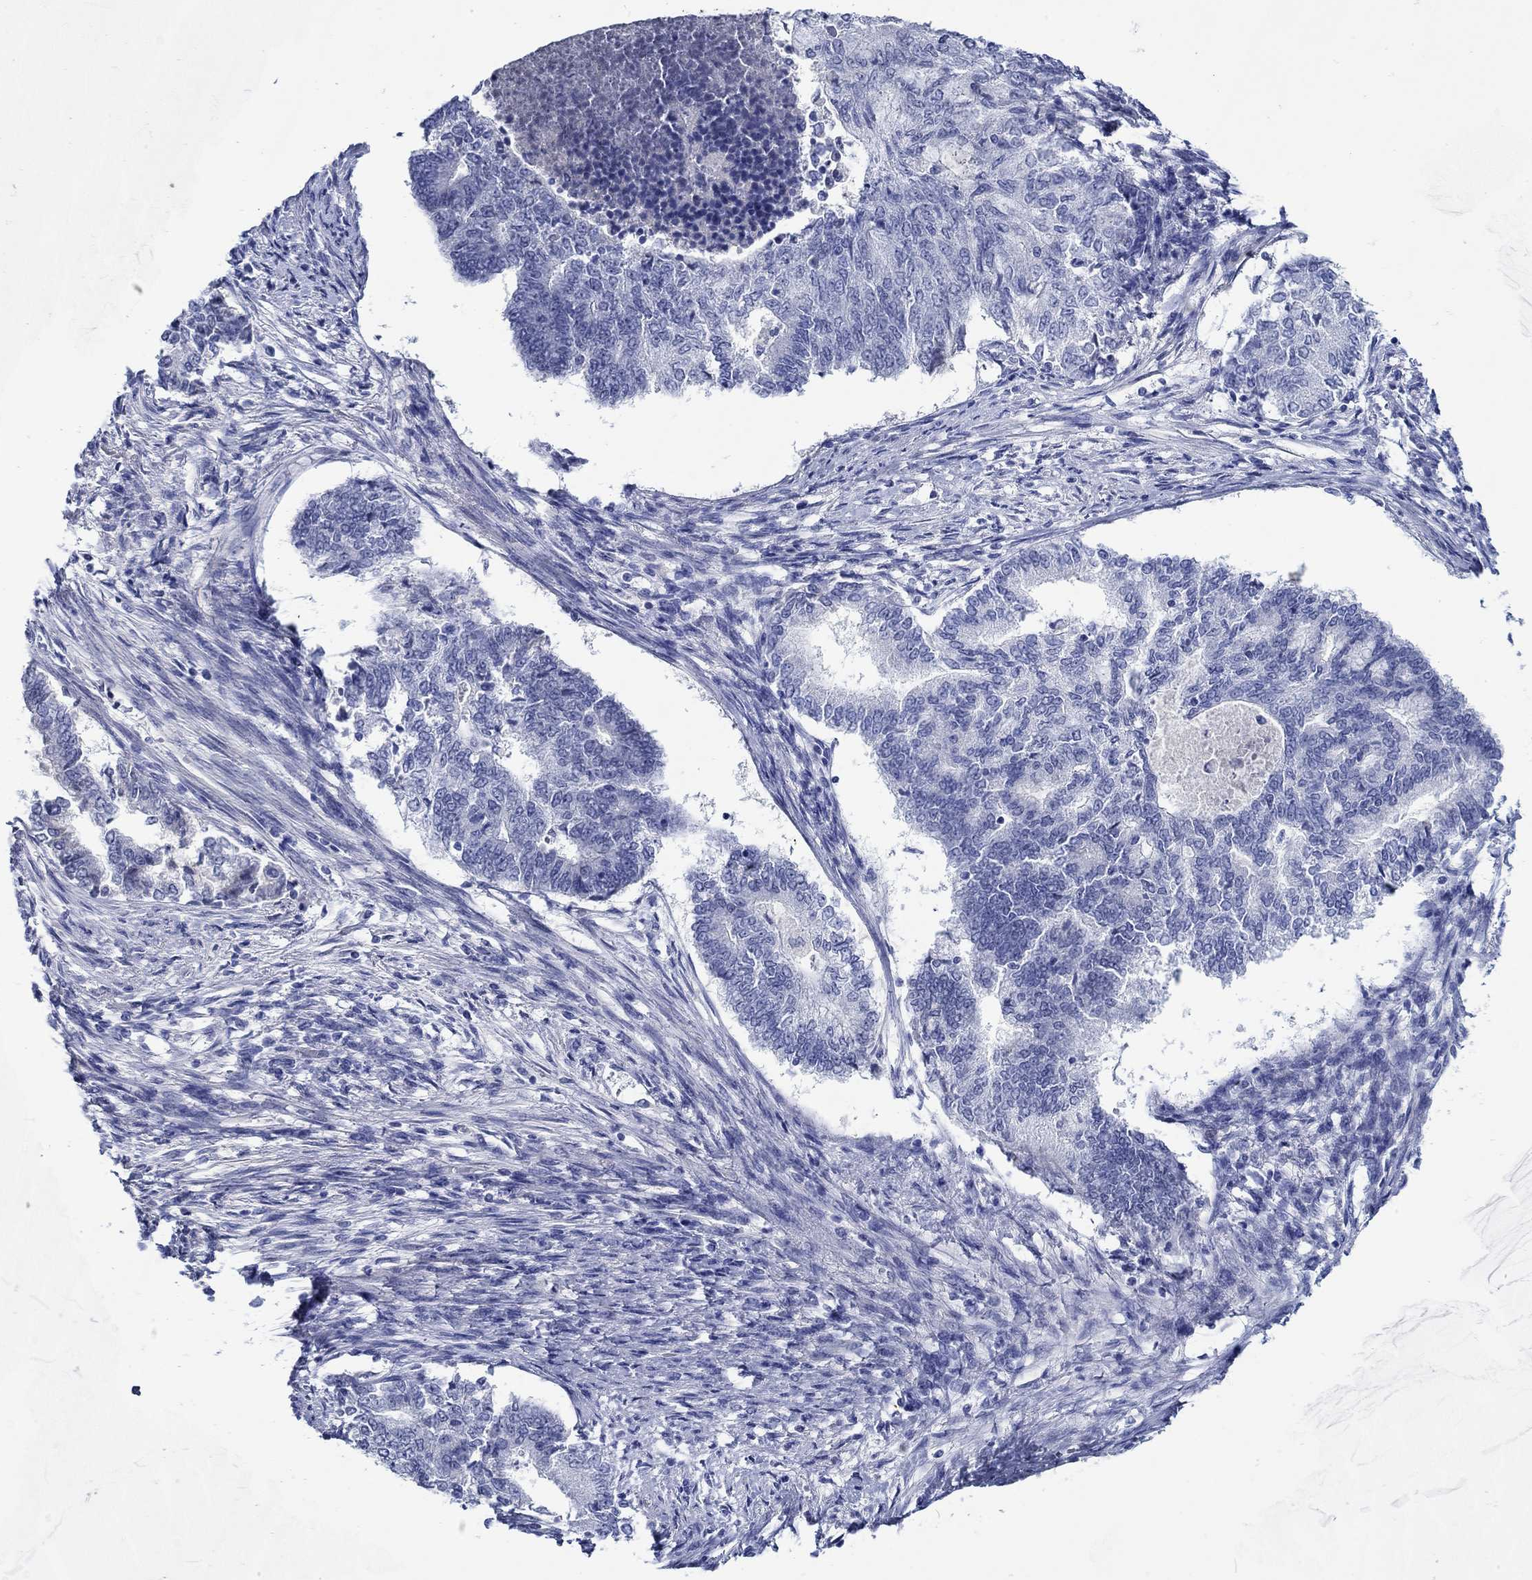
{"staining": {"intensity": "negative", "quantity": "none", "location": "none"}, "tissue": "endometrial cancer", "cell_type": "Tumor cells", "image_type": "cancer", "snomed": [{"axis": "morphology", "description": "Adenocarcinoma, NOS"}, {"axis": "topography", "description": "Endometrium"}], "caption": "DAB (3,3'-diaminobenzidine) immunohistochemical staining of human endometrial cancer shows no significant staining in tumor cells. (DAB (3,3'-diaminobenzidine) immunohistochemistry (IHC), high magnification).", "gene": "MC2R", "patient": {"sex": "female", "age": 65}}